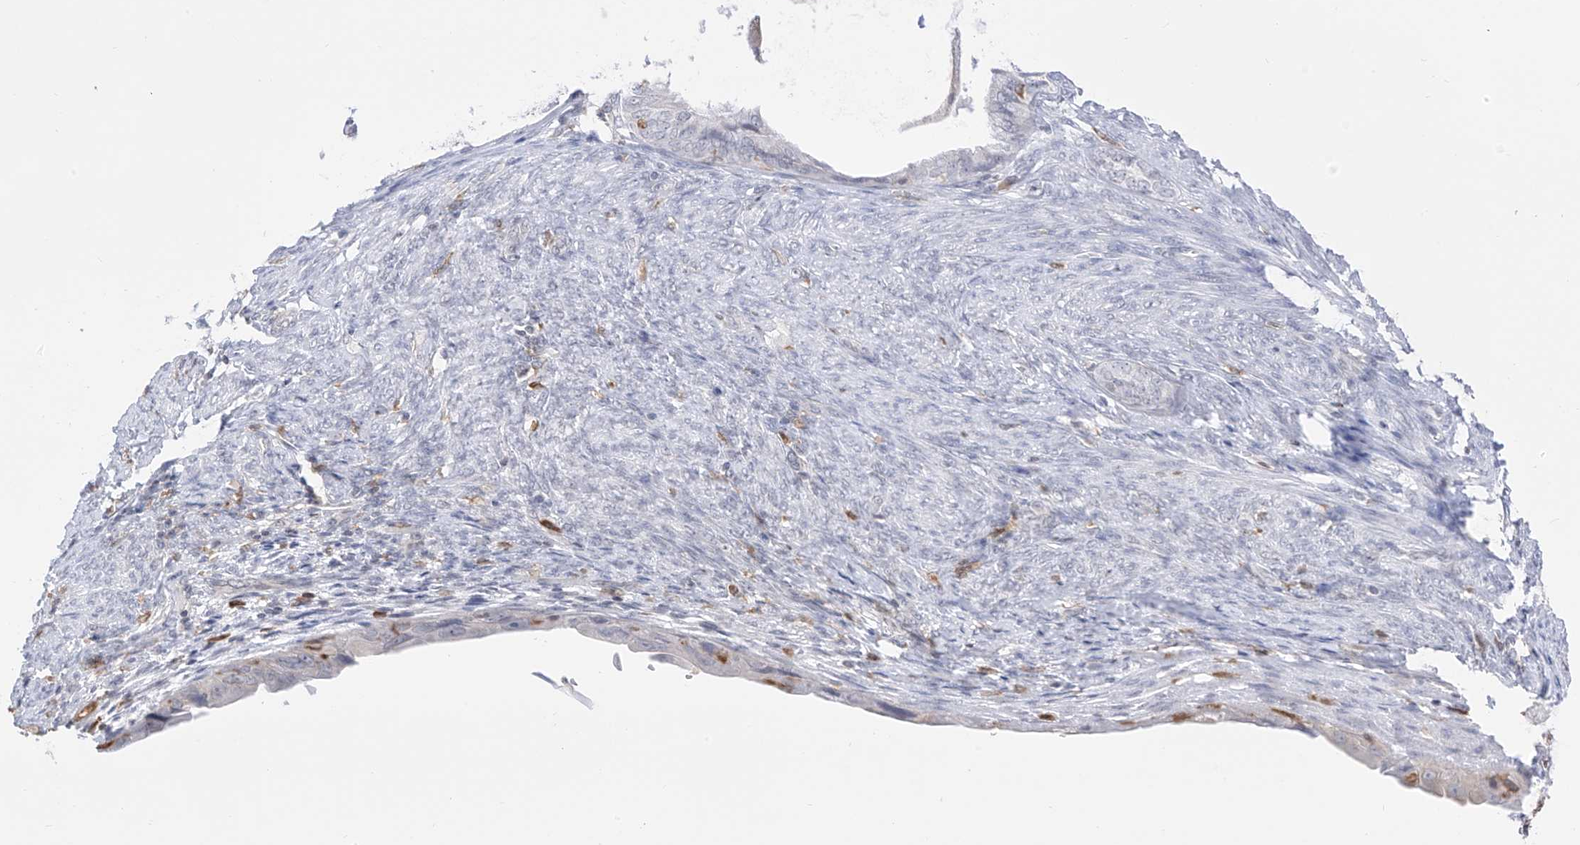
{"staining": {"intensity": "negative", "quantity": "none", "location": "none"}, "tissue": "endometrial cancer", "cell_type": "Tumor cells", "image_type": "cancer", "snomed": [{"axis": "morphology", "description": "Adenocarcinoma, NOS"}, {"axis": "topography", "description": "Endometrium"}], "caption": "High power microscopy micrograph of an IHC photomicrograph of endometrial cancer (adenocarcinoma), revealing no significant staining in tumor cells.", "gene": "TBXAS1", "patient": {"sex": "female", "age": 86}}